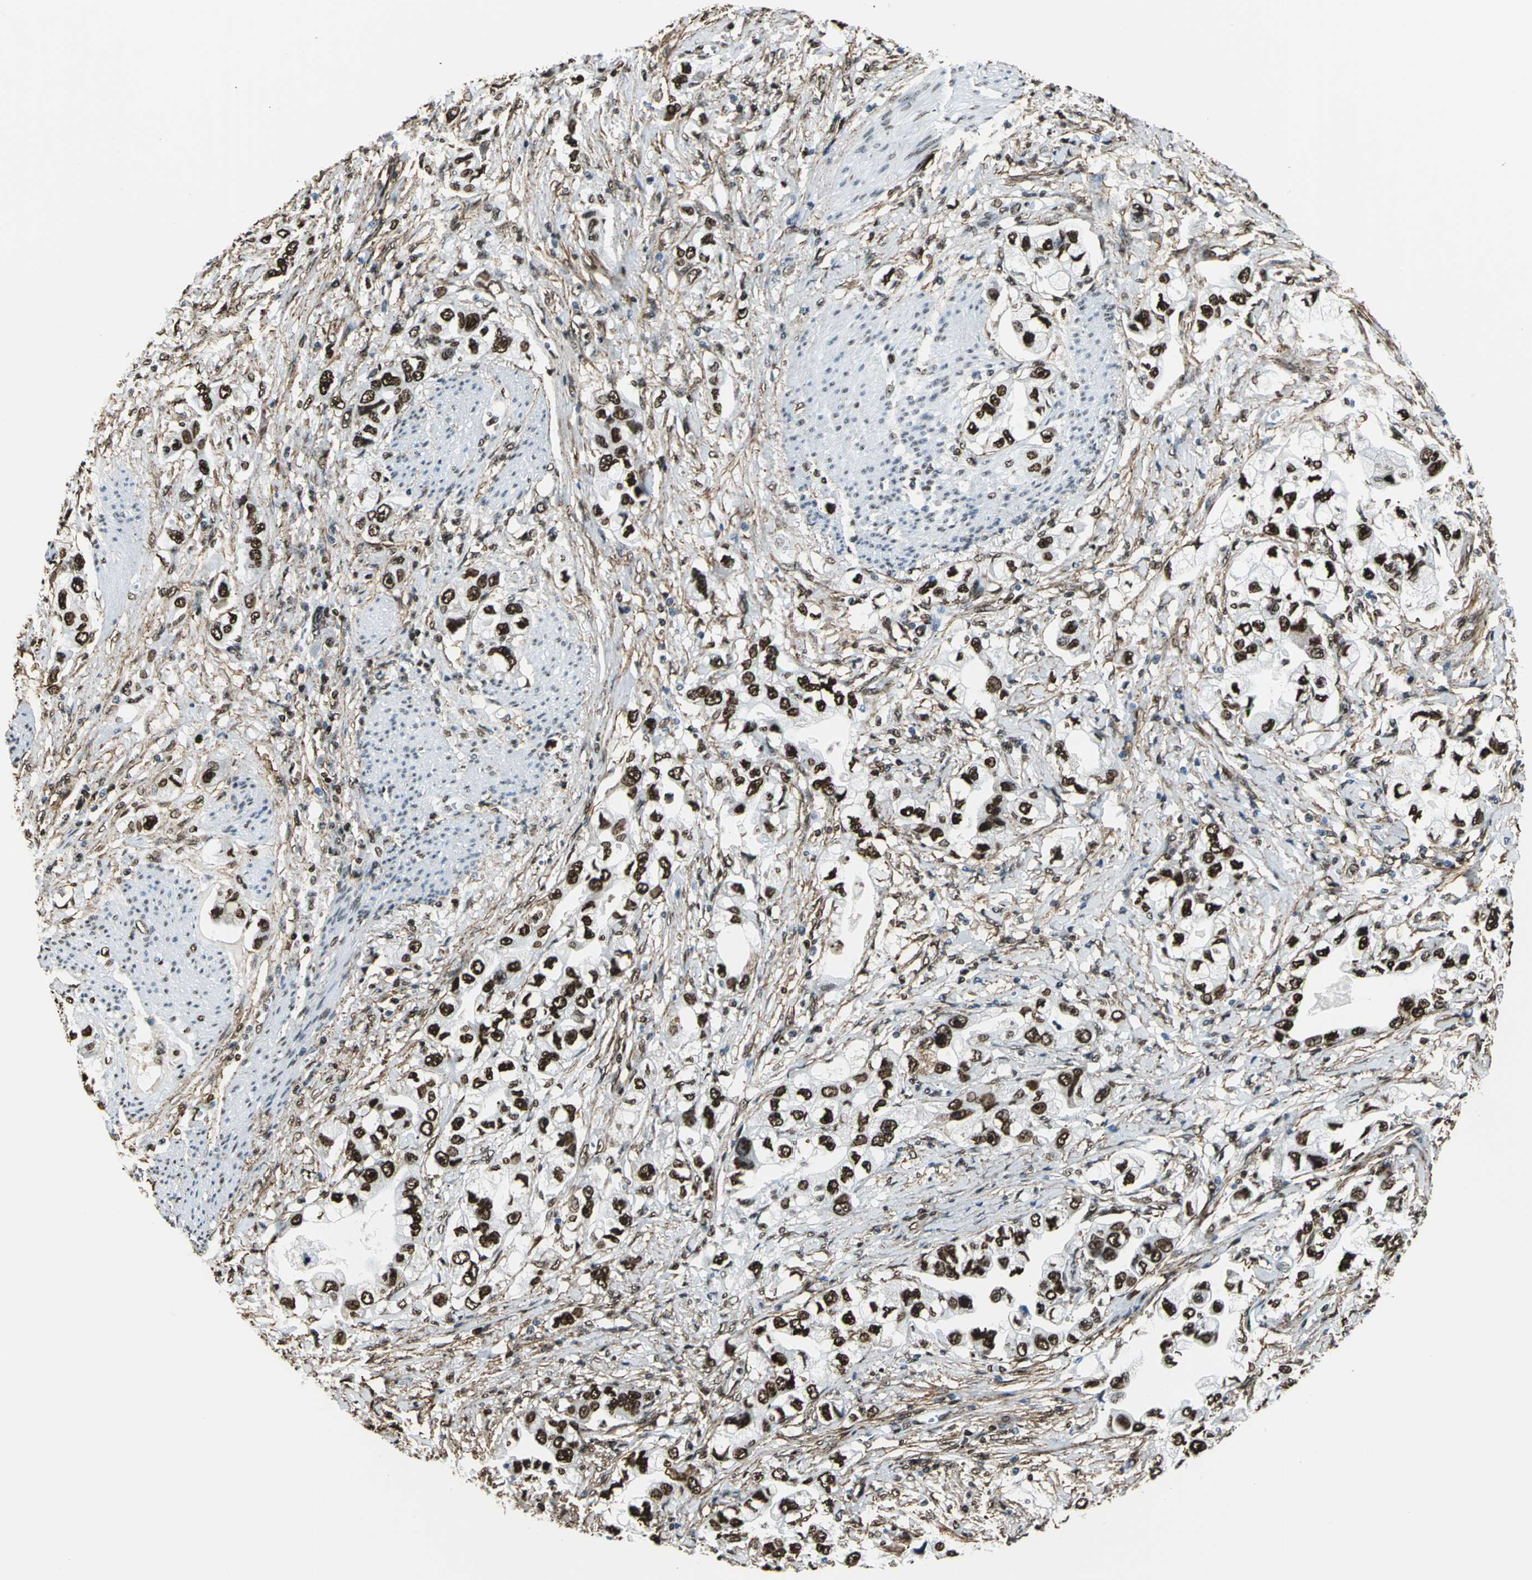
{"staining": {"intensity": "strong", "quantity": ">75%", "location": "nuclear"}, "tissue": "stomach cancer", "cell_type": "Tumor cells", "image_type": "cancer", "snomed": [{"axis": "morphology", "description": "Adenocarcinoma, NOS"}, {"axis": "topography", "description": "Stomach, lower"}], "caption": "Stomach adenocarcinoma stained with a protein marker shows strong staining in tumor cells.", "gene": "APEX1", "patient": {"sex": "female", "age": 93}}